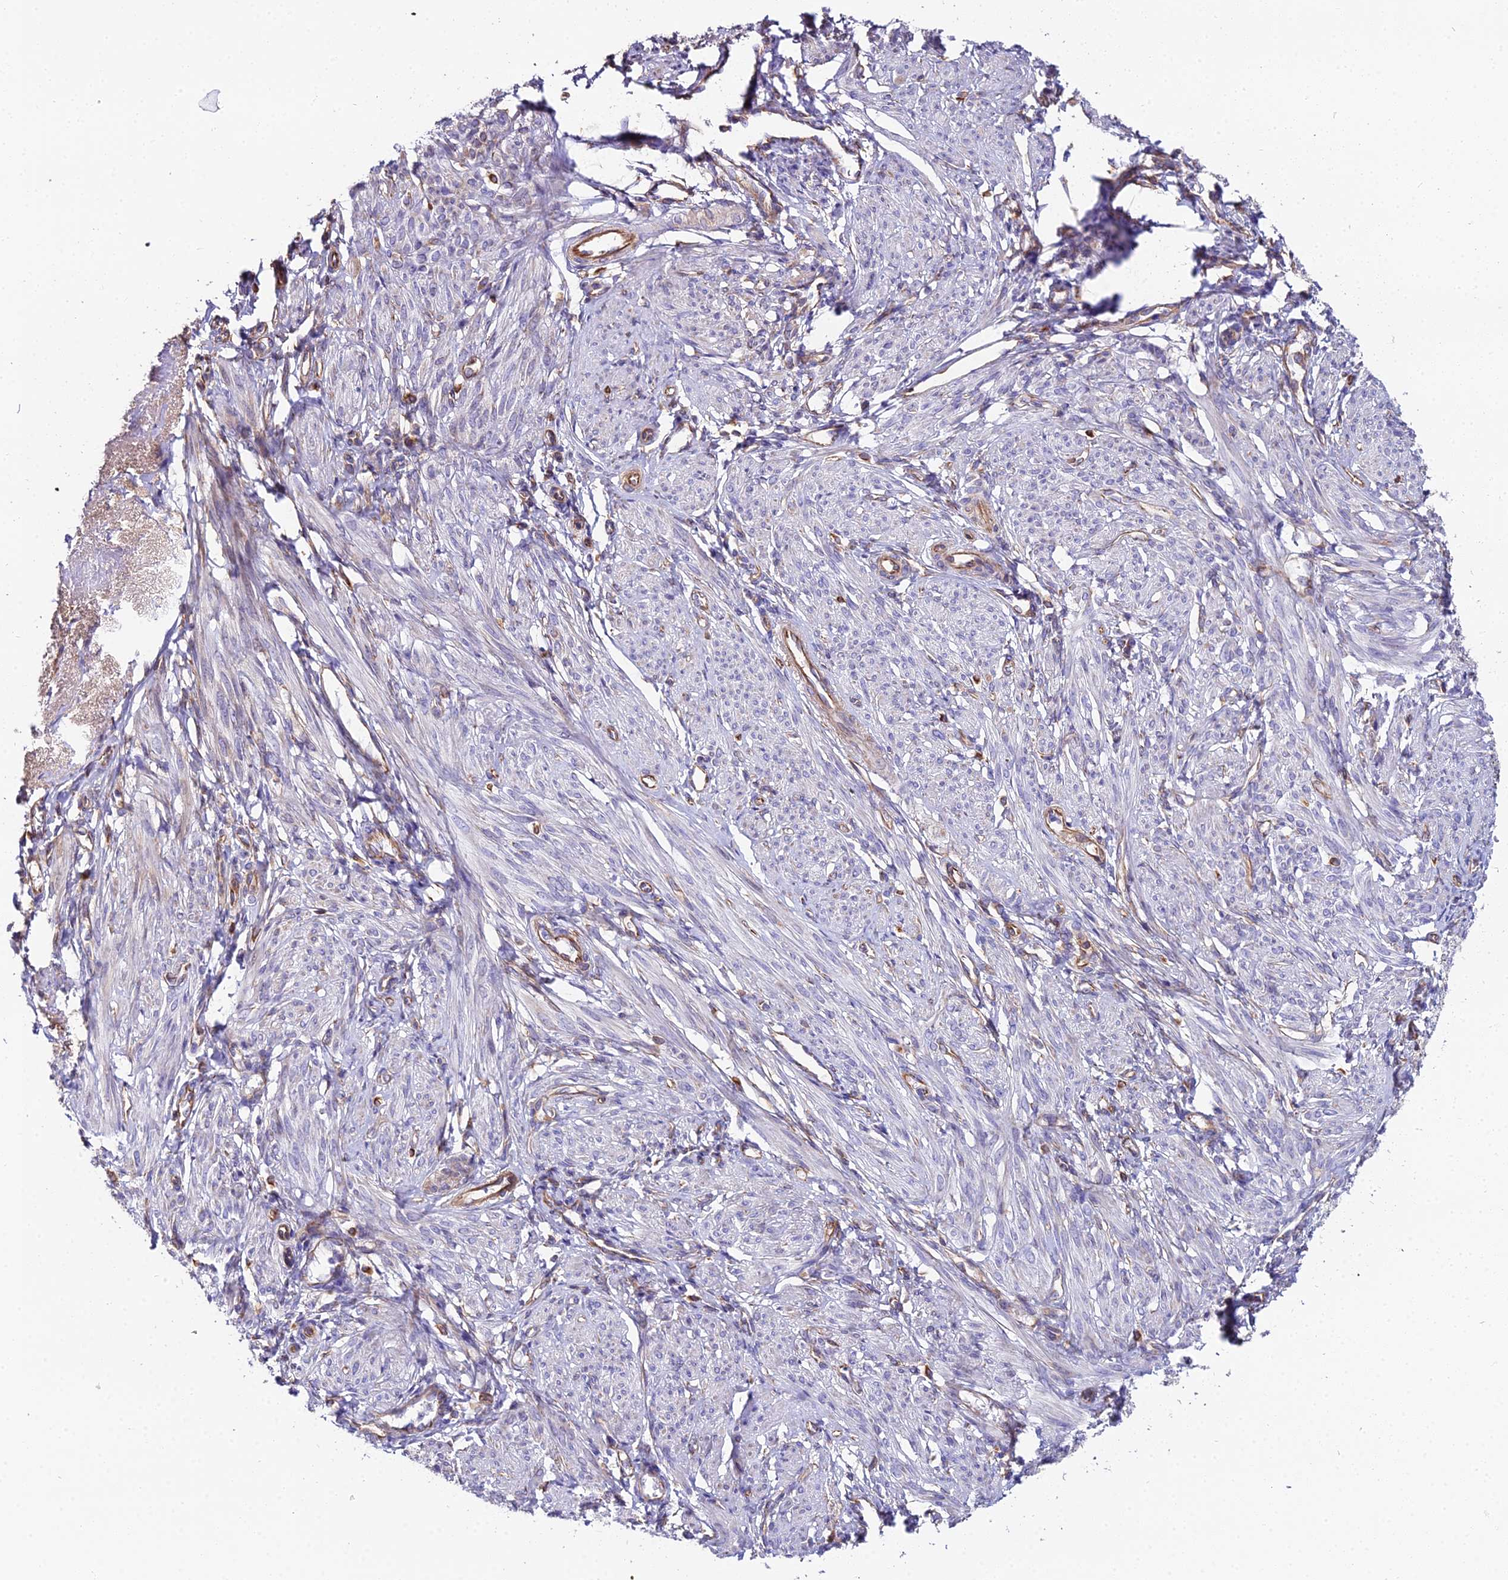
{"staining": {"intensity": "weak", "quantity": "<25%", "location": "cytoplasmic/membranous"}, "tissue": "smooth muscle", "cell_type": "Smooth muscle cells", "image_type": "normal", "snomed": [{"axis": "morphology", "description": "Normal tissue, NOS"}, {"axis": "topography", "description": "Smooth muscle"}], "caption": "Smooth muscle cells are negative for brown protein staining in benign smooth muscle. (DAB (3,3'-diaminobenzidine) immunohistochemistry, high magnification).", "gene": "BEX4", "patient": {"sex": "female", "age": 39}}